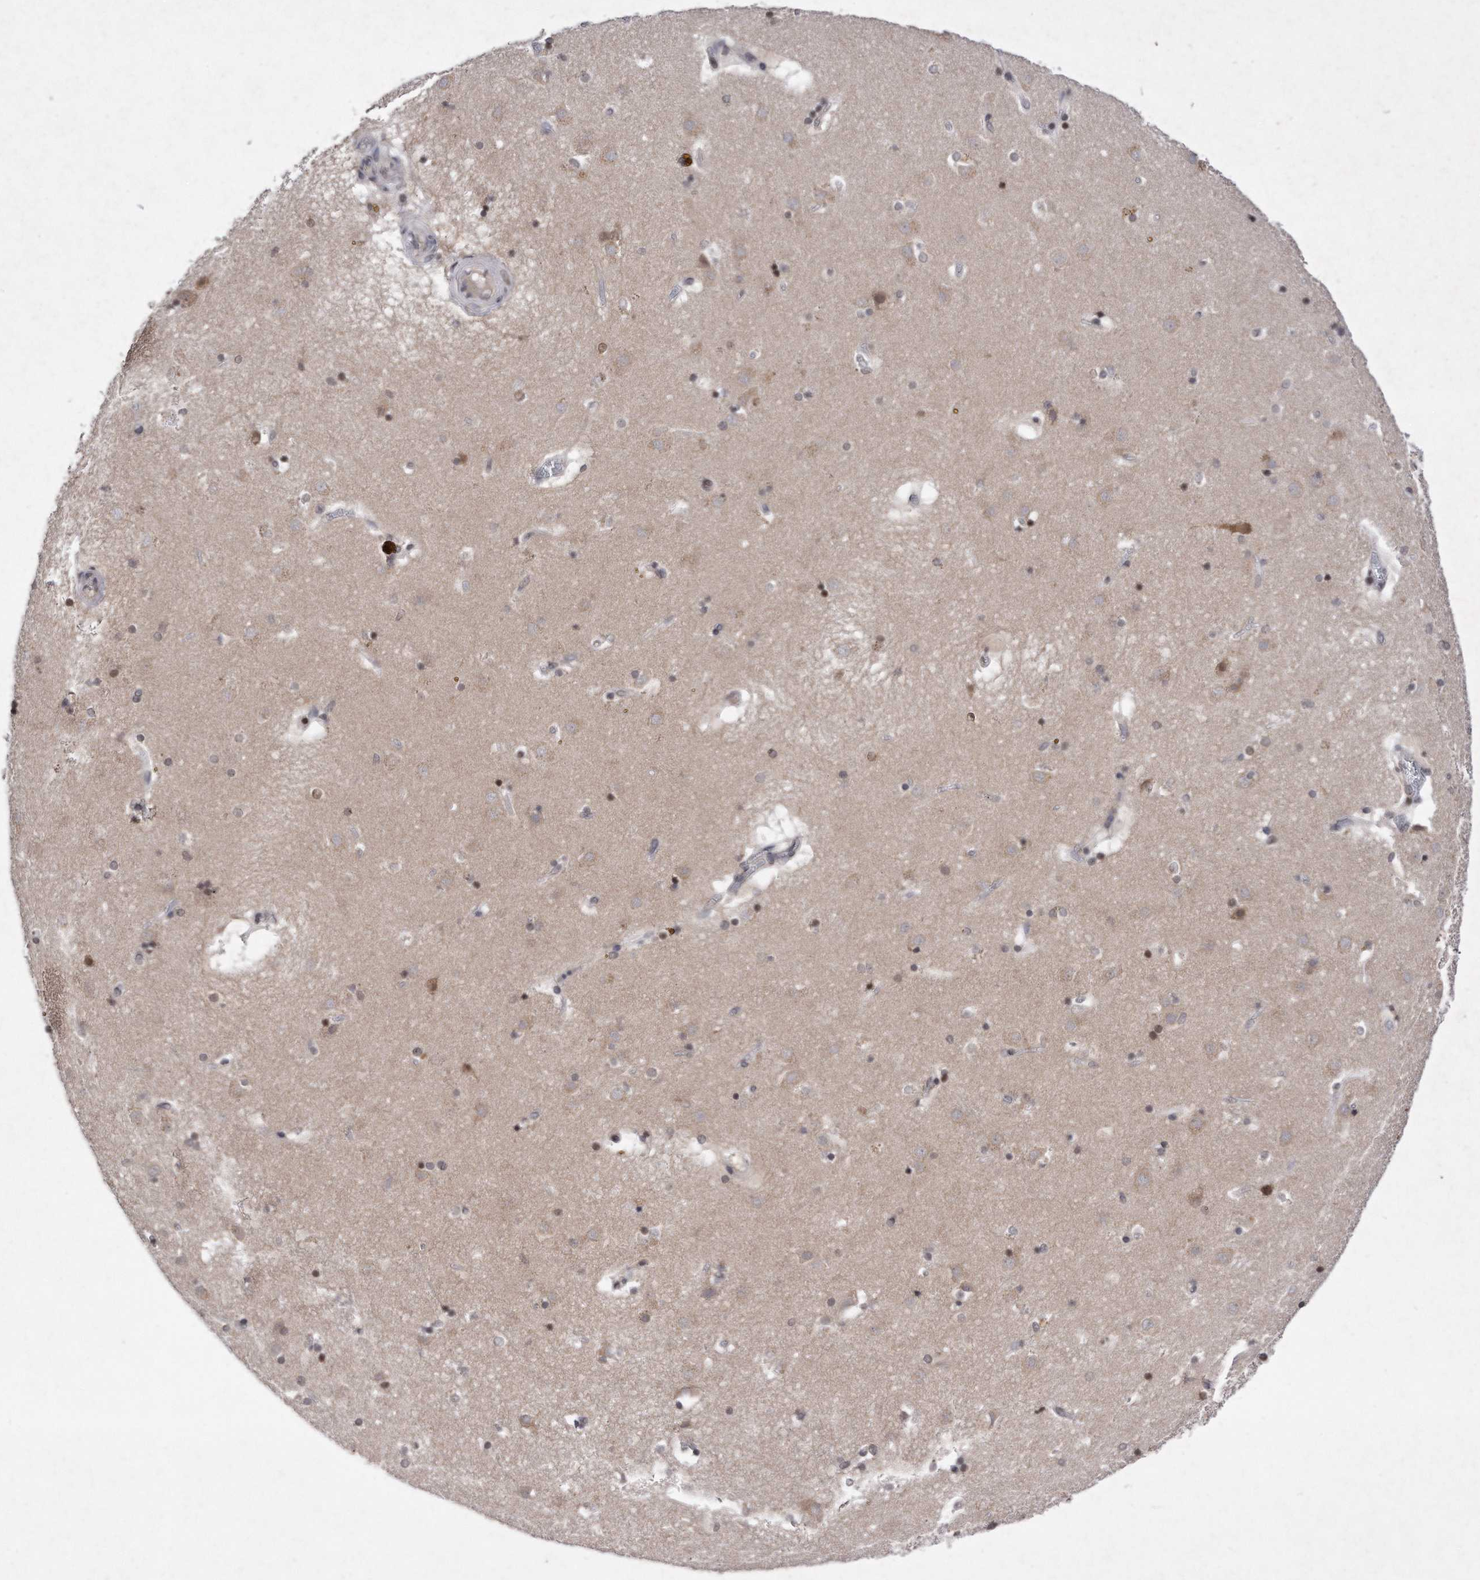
{"staining": {"intensity": "moderate", "quantity": "<25%", "location": "nuclear"}, "tissue": "caudate", "cell_type": "Glial cells", "image_type": "normal", "snomed": [{"axis": "morphology", "description": "Normal tissue, NOS"}, {"axis": "topography", "description": "Lateral ventricle wall"}], "caption": "Normal caudate displays moderate nuclear positivity in approximately <25% of glial cells.", "gene": "DAB1", "patient": {"sex": "male", "age": 70}}